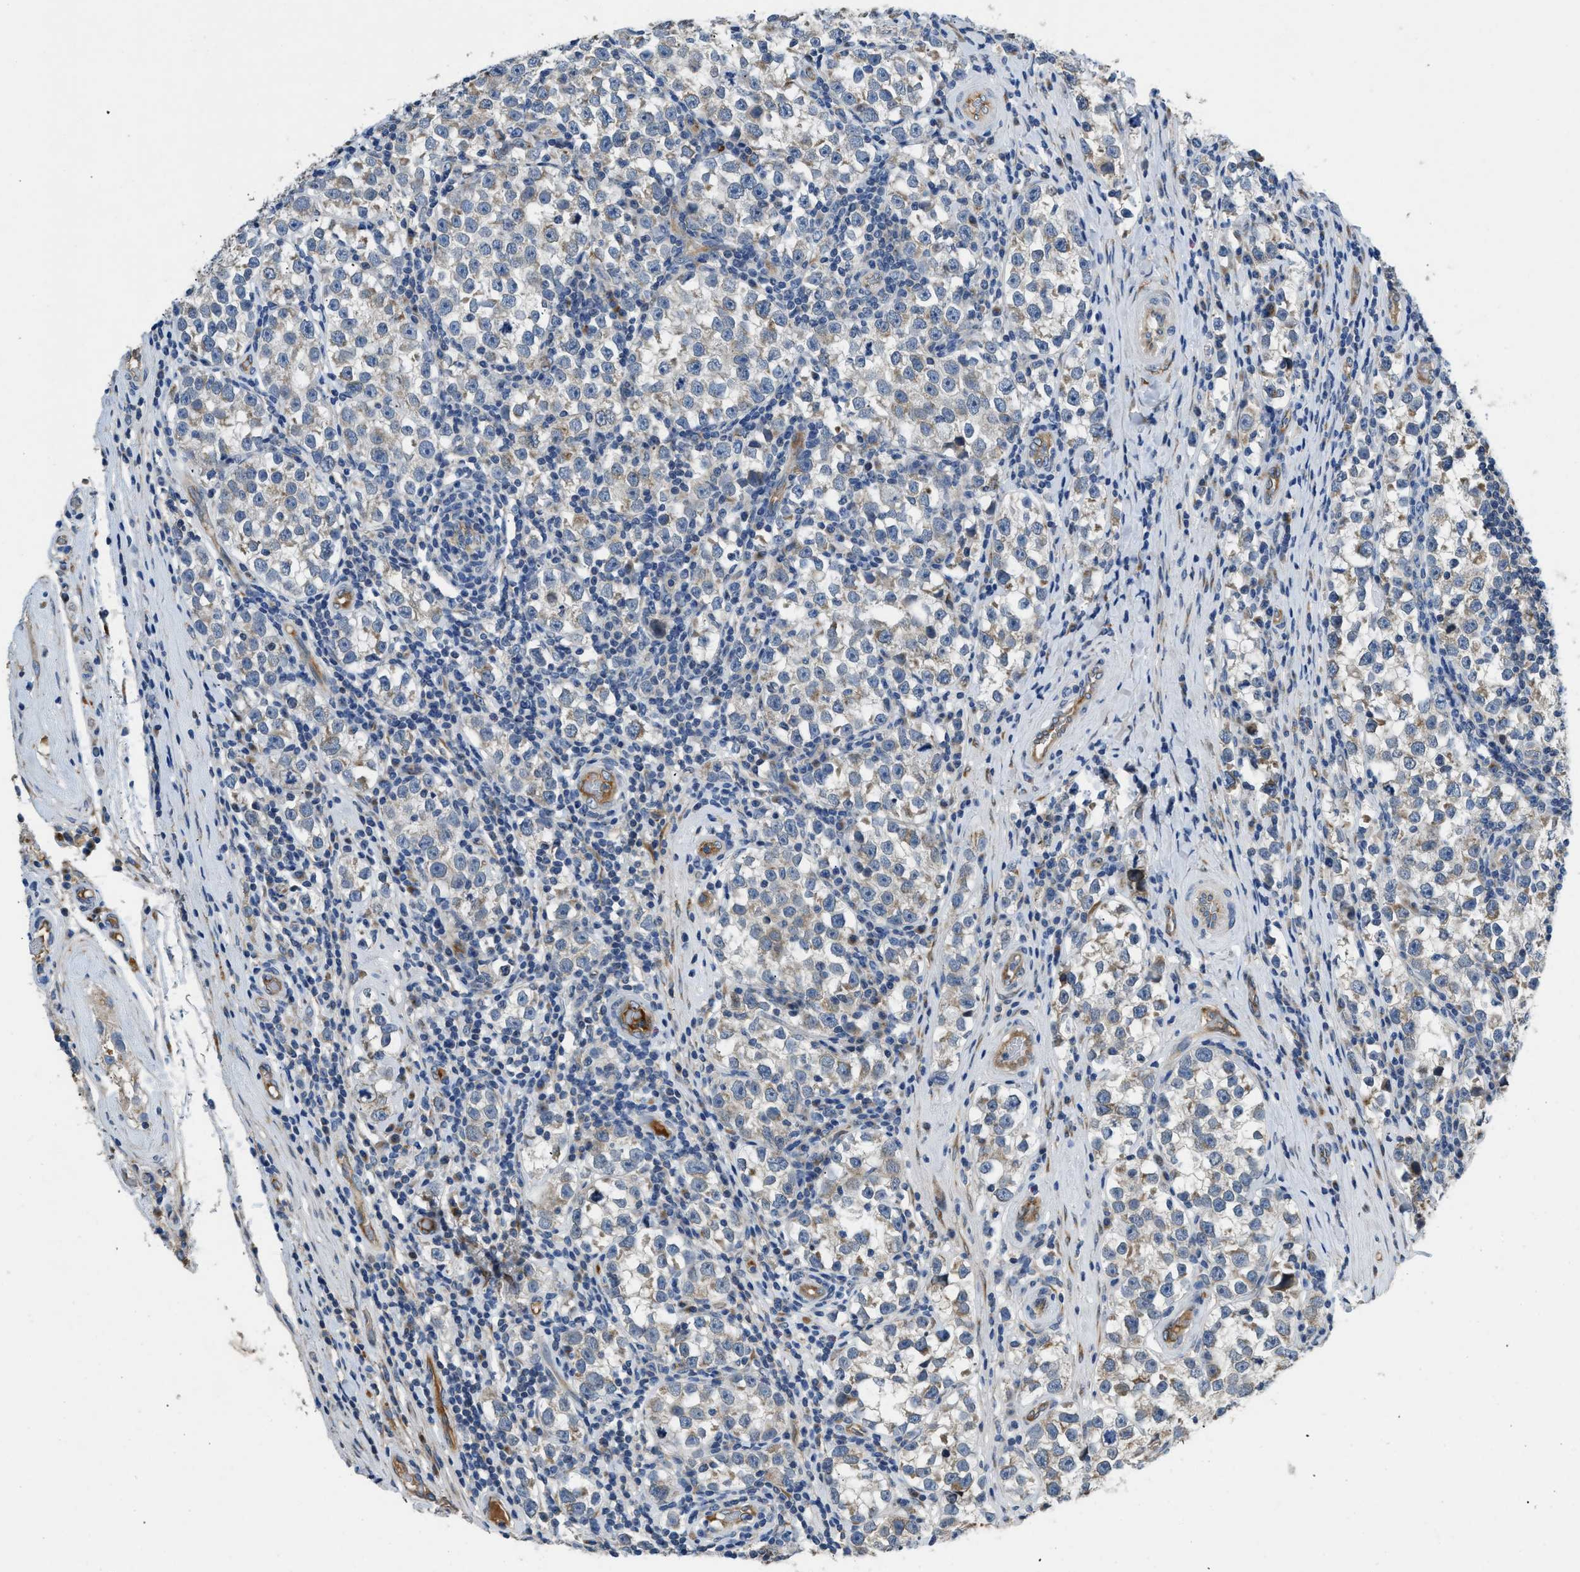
{"staining": {"intensity": "weak", "quantity": "25%-75%", "location": "cytoplasmic/membranous"}, "tissue": "testis cancer", "cell_type": "Tumor cells", "image_type": "cancer", "snomed": [{"axis": "morphology", "description": "Normal tissue, NOS"}, {"axis": "morphology", "description": "Seminoma, NOS"}, {"axis": "topography", "description": "Testis"}], "caption": "A histopathology image of testis seminoma stained for a protein exhibits weak cytoplasmic/membranous brown staining in tumor cells. (IHC, brightfield microscopy, high magnification).", "gene": "GGCX", "patient": {"sex": "male", "age": 43}}